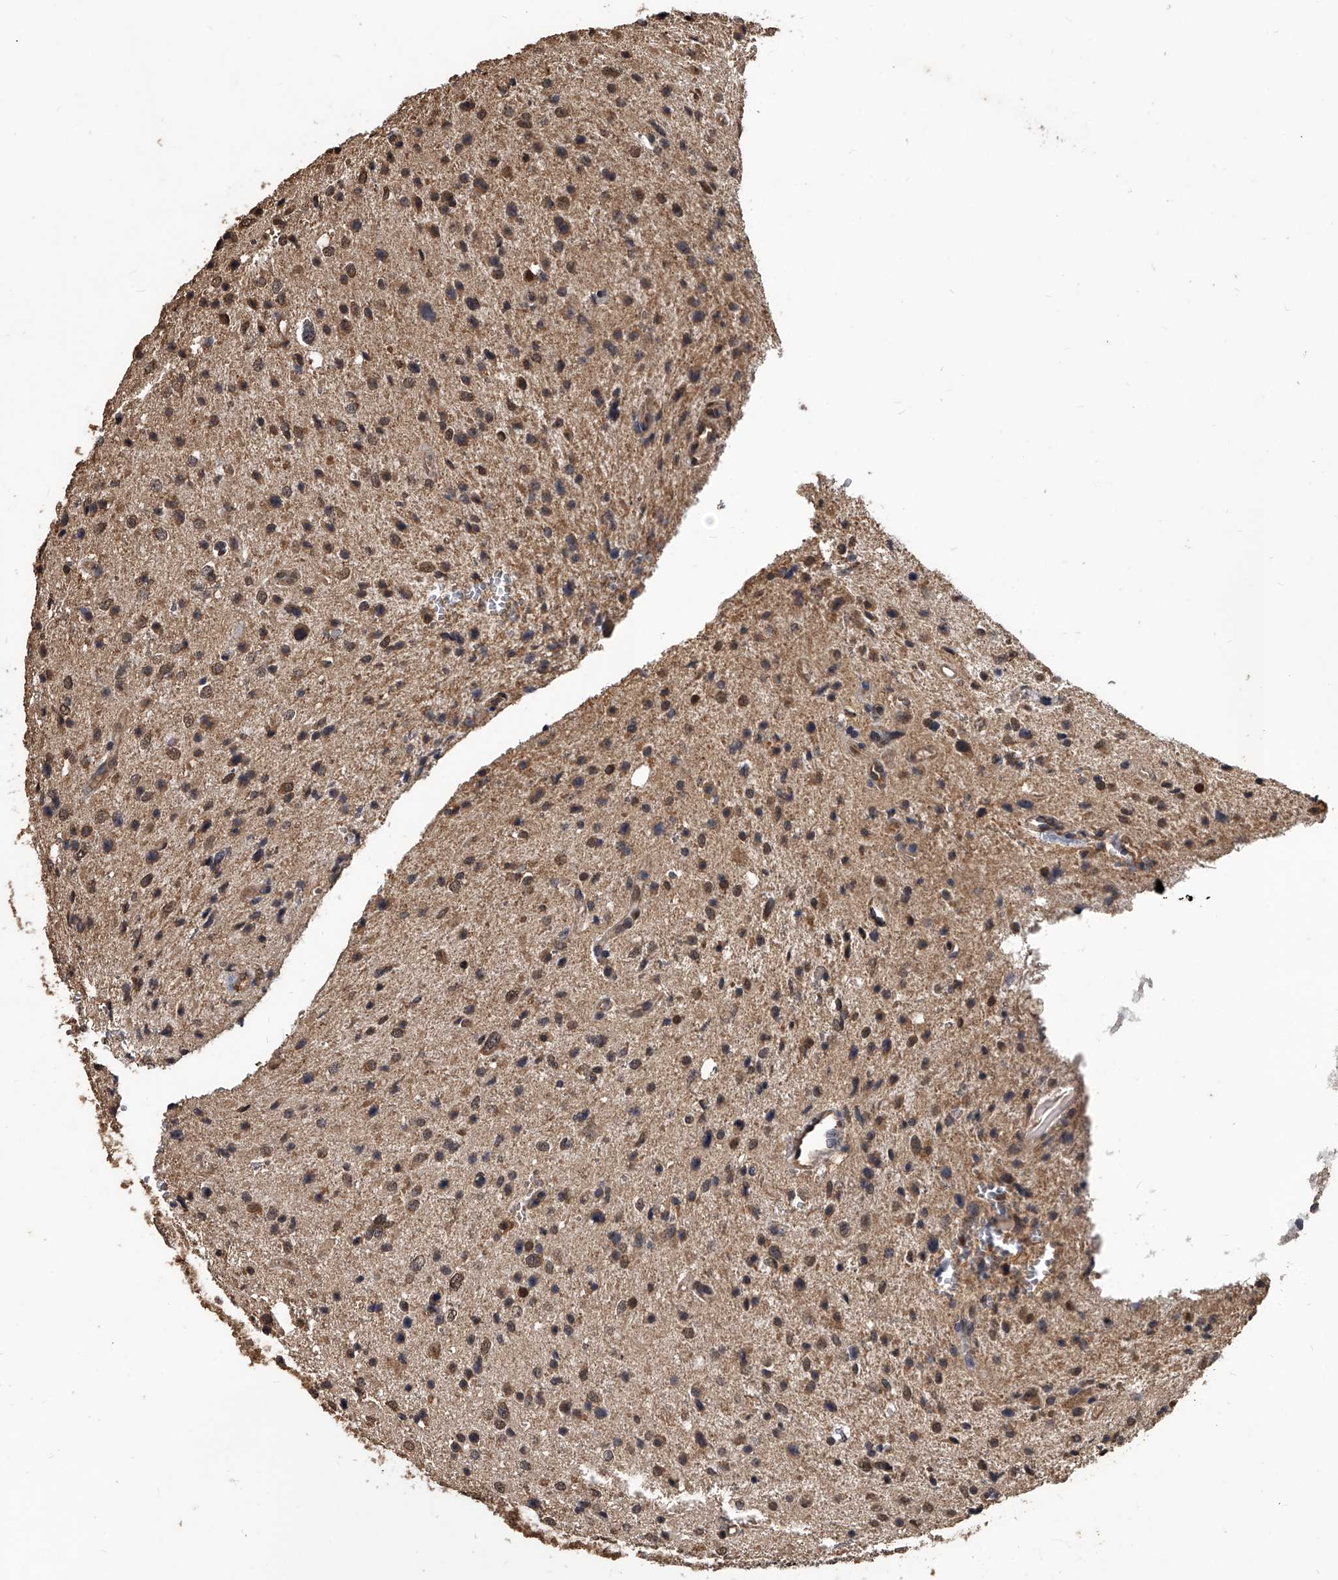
{"staining": {"intensity": "moderate", "quantity": "25%-75%", "location": "cytoplasmic/membranous,nuclear"}, "tissue": "glioma", "cell_type": "Tumor cells", "image_type": "cancer", "snomed": [{"axis": "morphology", "description": "Glioma, malignant, Low grade"}, {"axis": "topography", "description": "Brain"}], "caption": "This is a micrograph of immunohistochemistry (IHC) staining of low-grade glioma (malignant), which shows moderate positivity in the cytoplasmic/membranous and nuclear of tumor cells.", "gene": "FBXL4", "patient": {"sex": "female", "age": 37}}